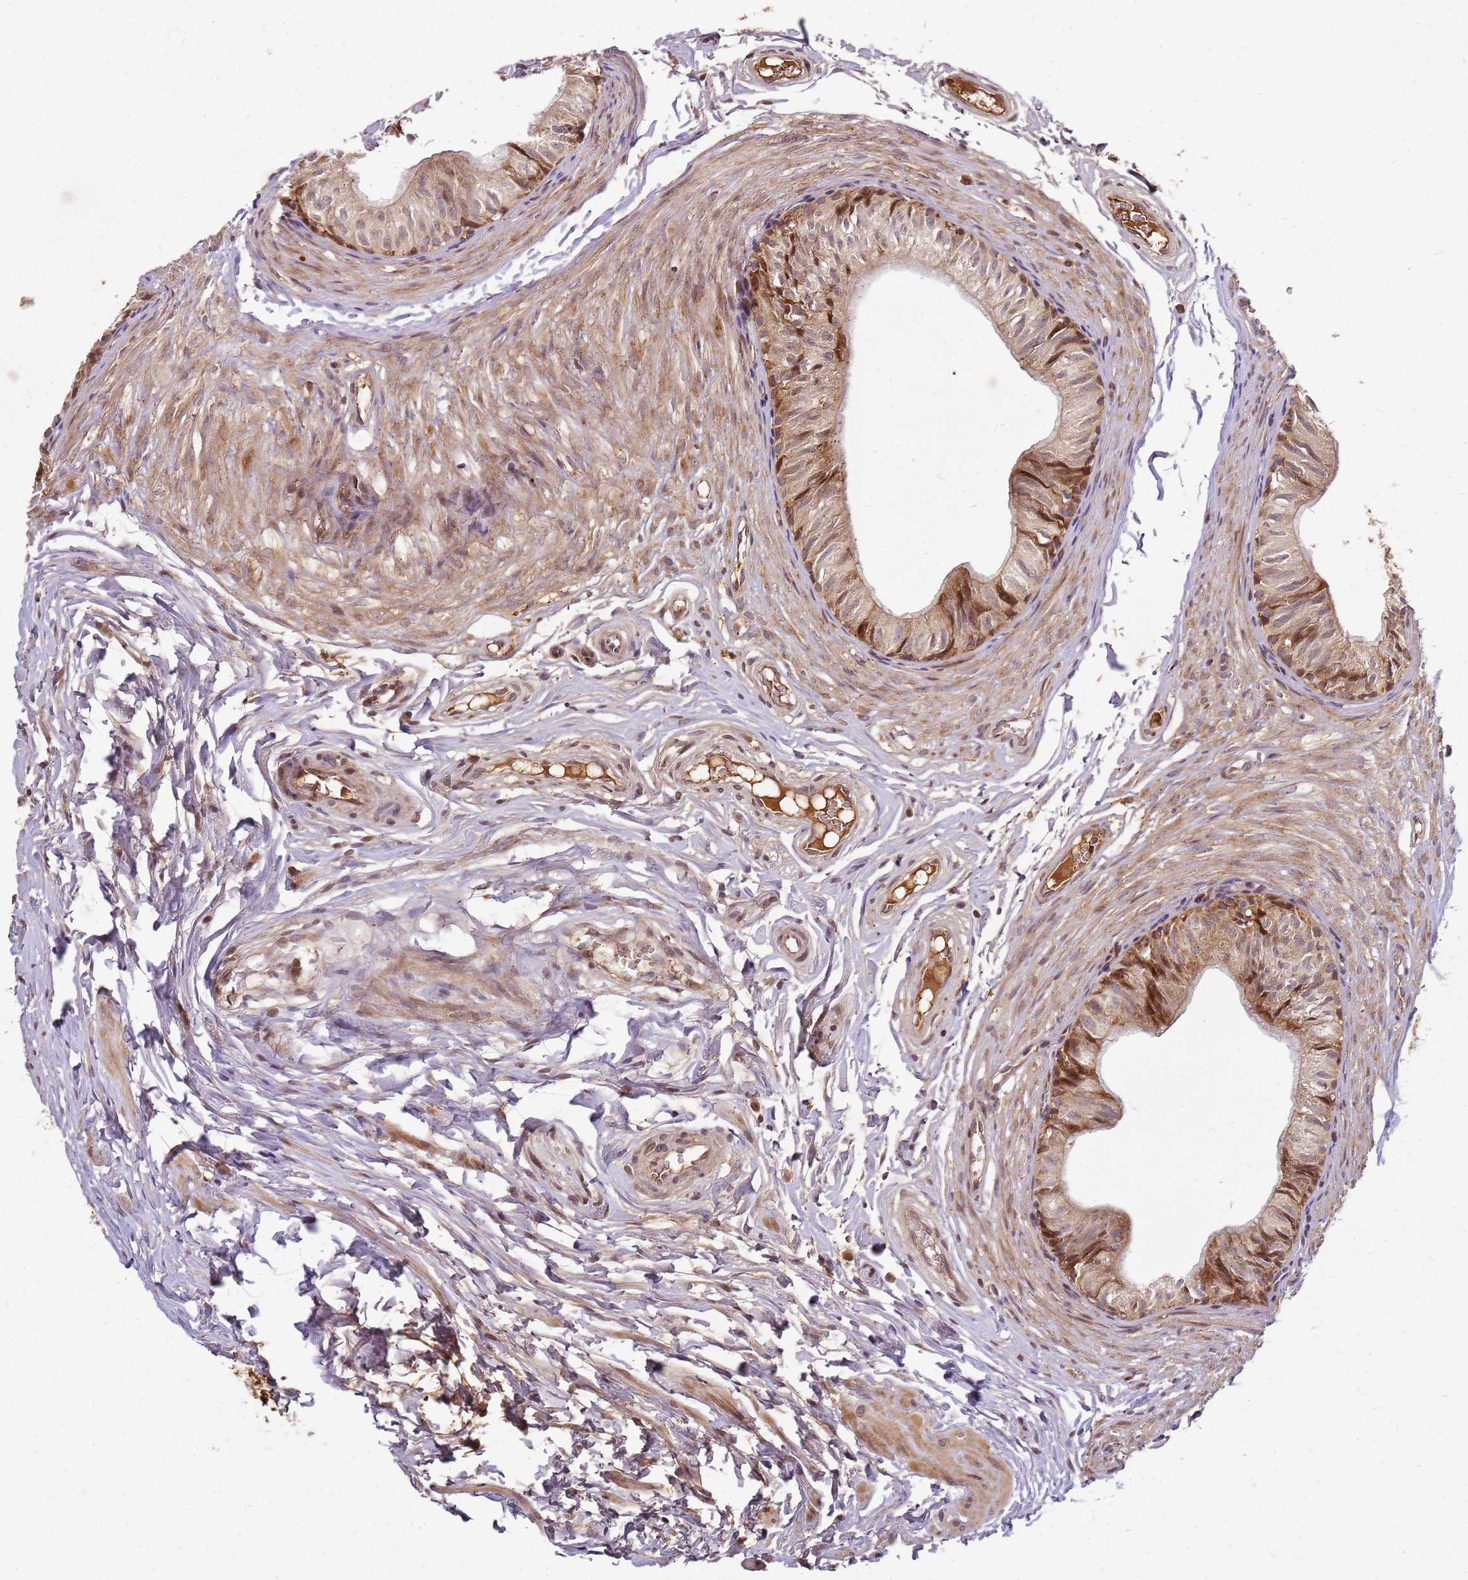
{"staining": {"intensity": "moderate", "quantity": ">75%", "location": "cytoplasmic/membranous,nuclear"}, "tissue": "epididymis", "cell_type": "Glandular cells", "image_type": "normal", "snomed": [{"axis": "morphology", "description": "Normal tissue, NOS"}, {"axis": "topography", "description": "Epididymis"}], "caption": "Brown immunohistochemical staining in normal human epididymis displays moderate cytoplasmic/membranous,nuclear staining in approximately >75% of glandular cells.", "gene": "CCDC159", "patient": {"sex": "male", "age": 37}}